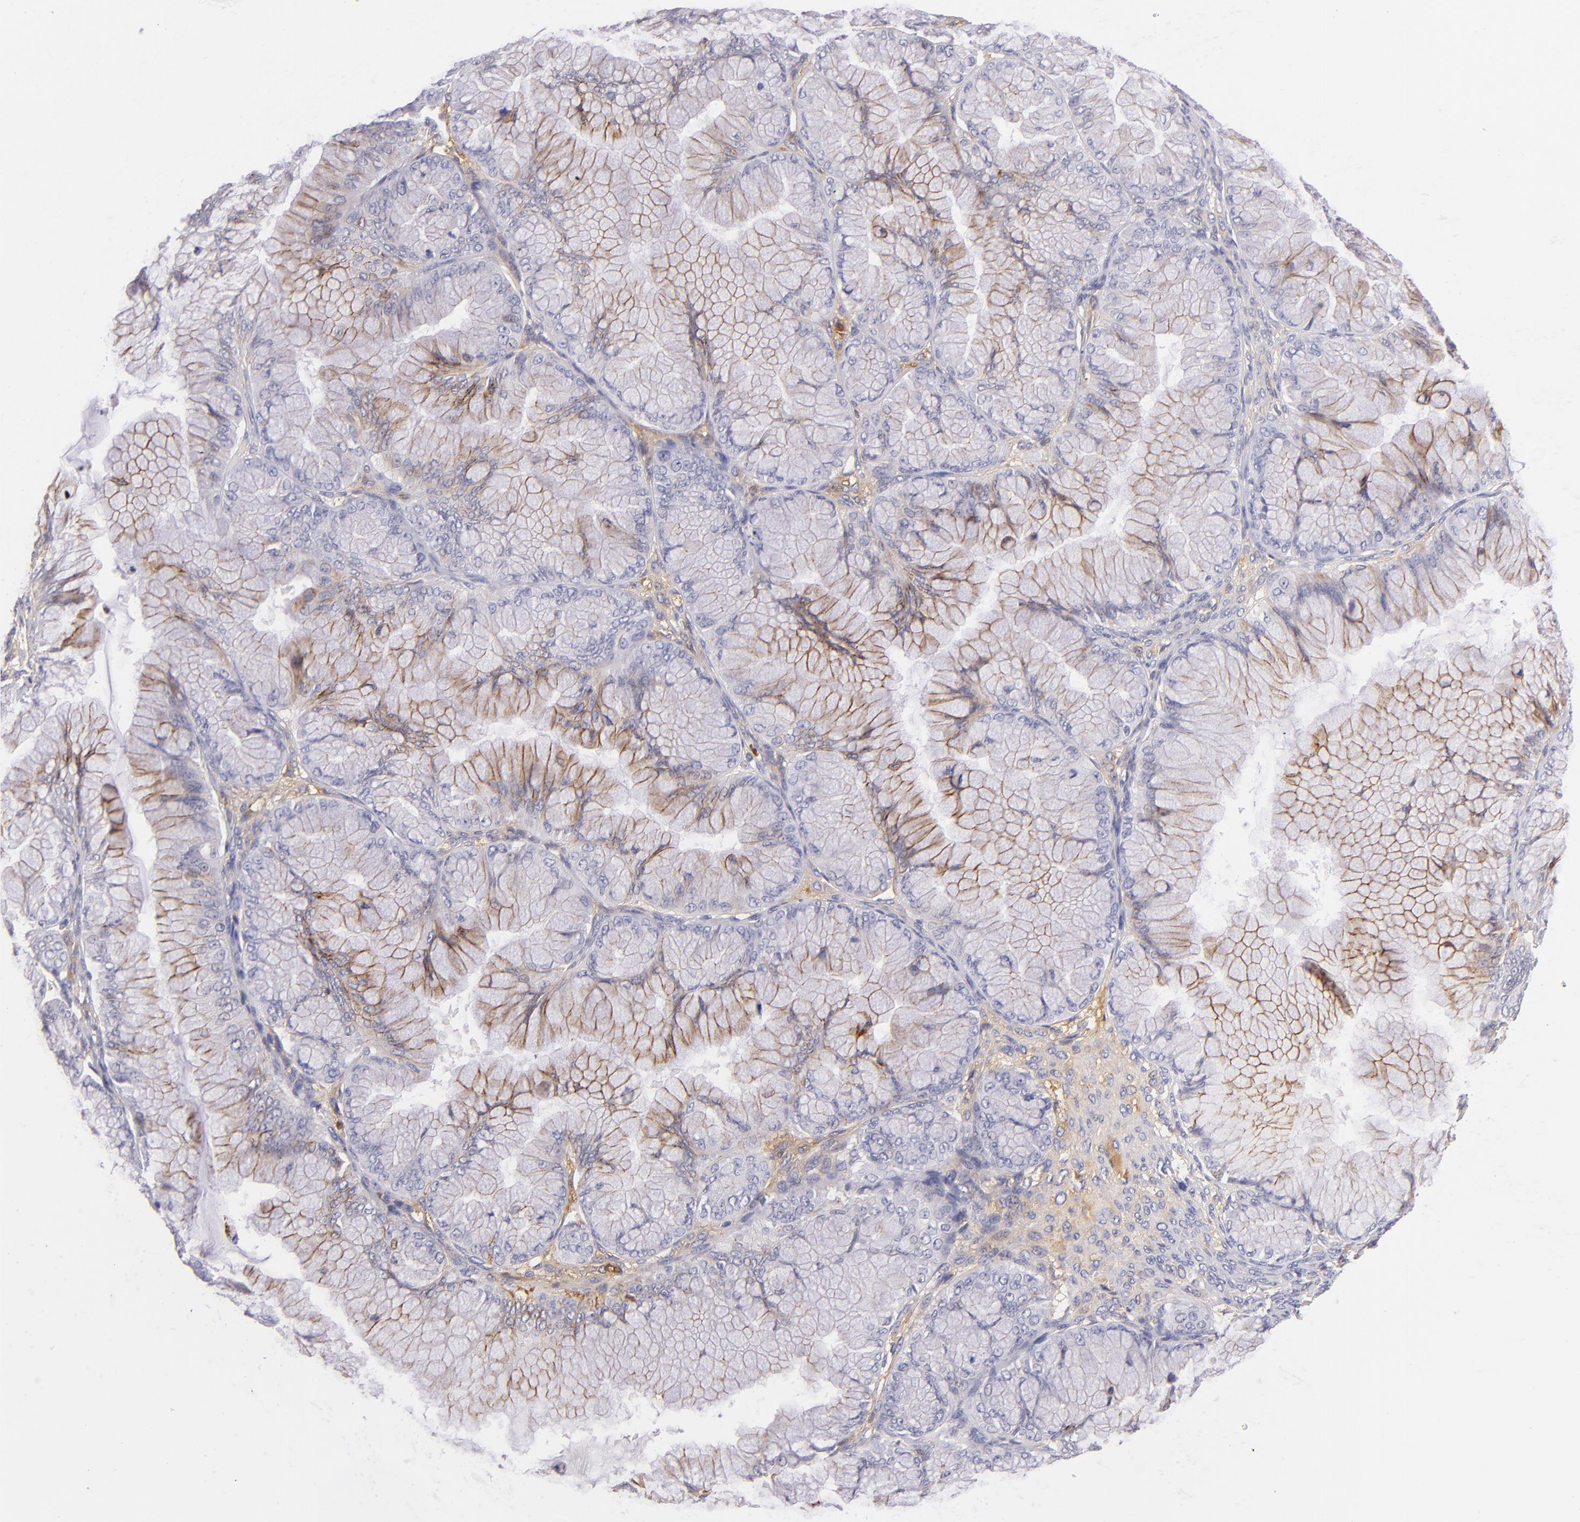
{"staining": {"intensity": "moderate", "quantity": "25%-75%", "location": "cytoplasmic/membranous"}, "tissue": "ovarian cancer", "cell_type": "Tumor cells", "image_type": "cancer", "snomed": [{"axis": "morphology", "description": "Cystadenocarcinoma, mucinous, NOS"}, {"axis": "topography", "description": "Ovary"}], "caption": "IHC of ovarian mucinous cystadenocarcinoma shows medium levels of moderate cytoplasmic/membranous positivity in approximately 25%-75% of tumor cells.", "gene": "CDH3", "patient": {"sex": "female", "age": 63}}